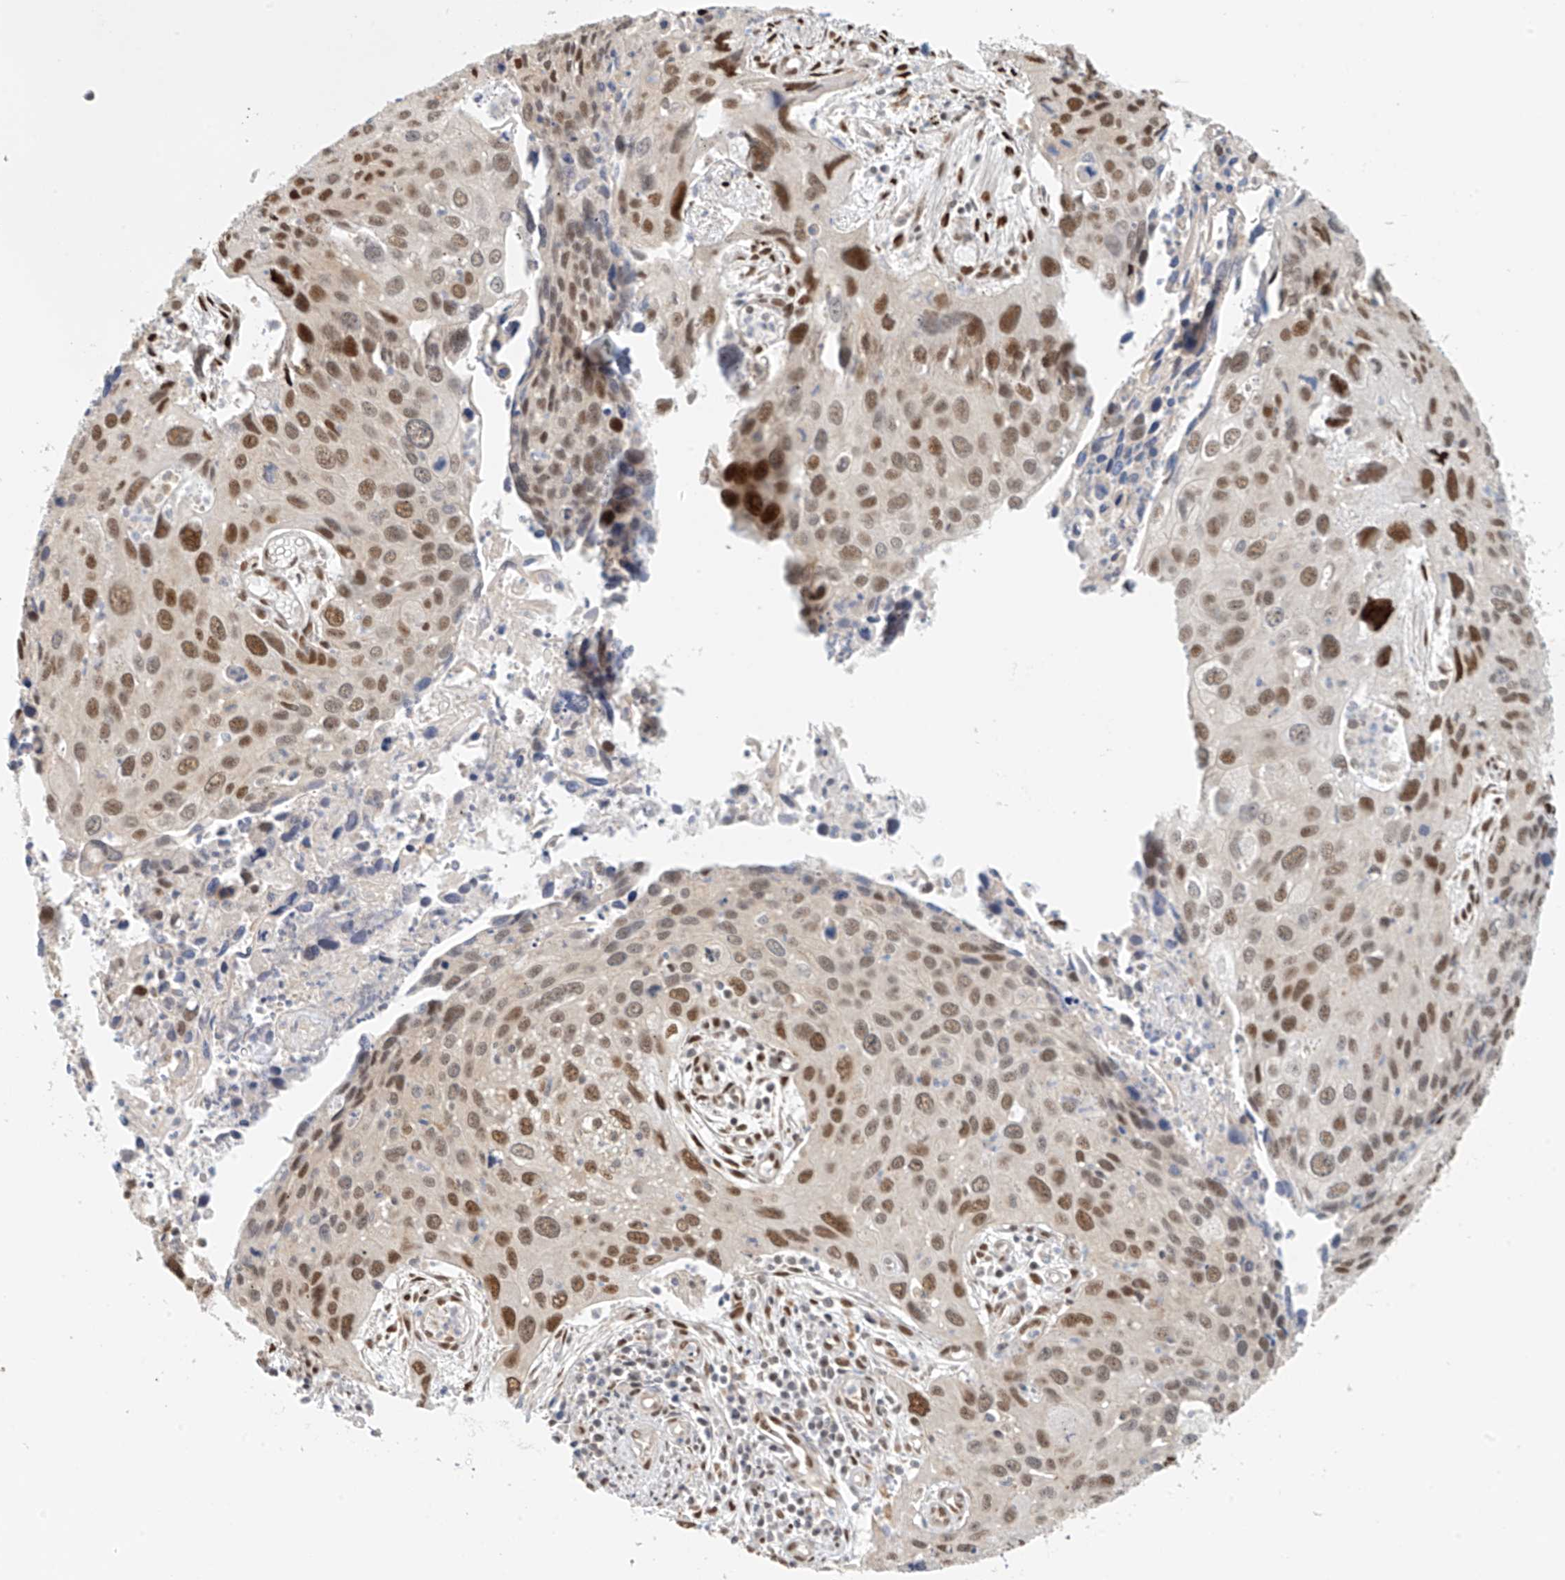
{"staining": {"intensity": "strong", "quantity": "25%-75%", "location": "nuclear"}, "tissue": "cervical cancer", "cell_type": "Tumor cells", "image_type": "cancer", "snomed": [{"axis": "morphology", "description": "Squamous cell carcinoma, NOS"}, {"axis": "topography", "description": "Cervix"}], "caption": "Protein analysis of cervical cancer tissue demonstrates strong nuclear staining in approximately 25%-75% of tumor cells.", "gene": "ZNF514", "patient": {"sex": "female", "age": 55}}